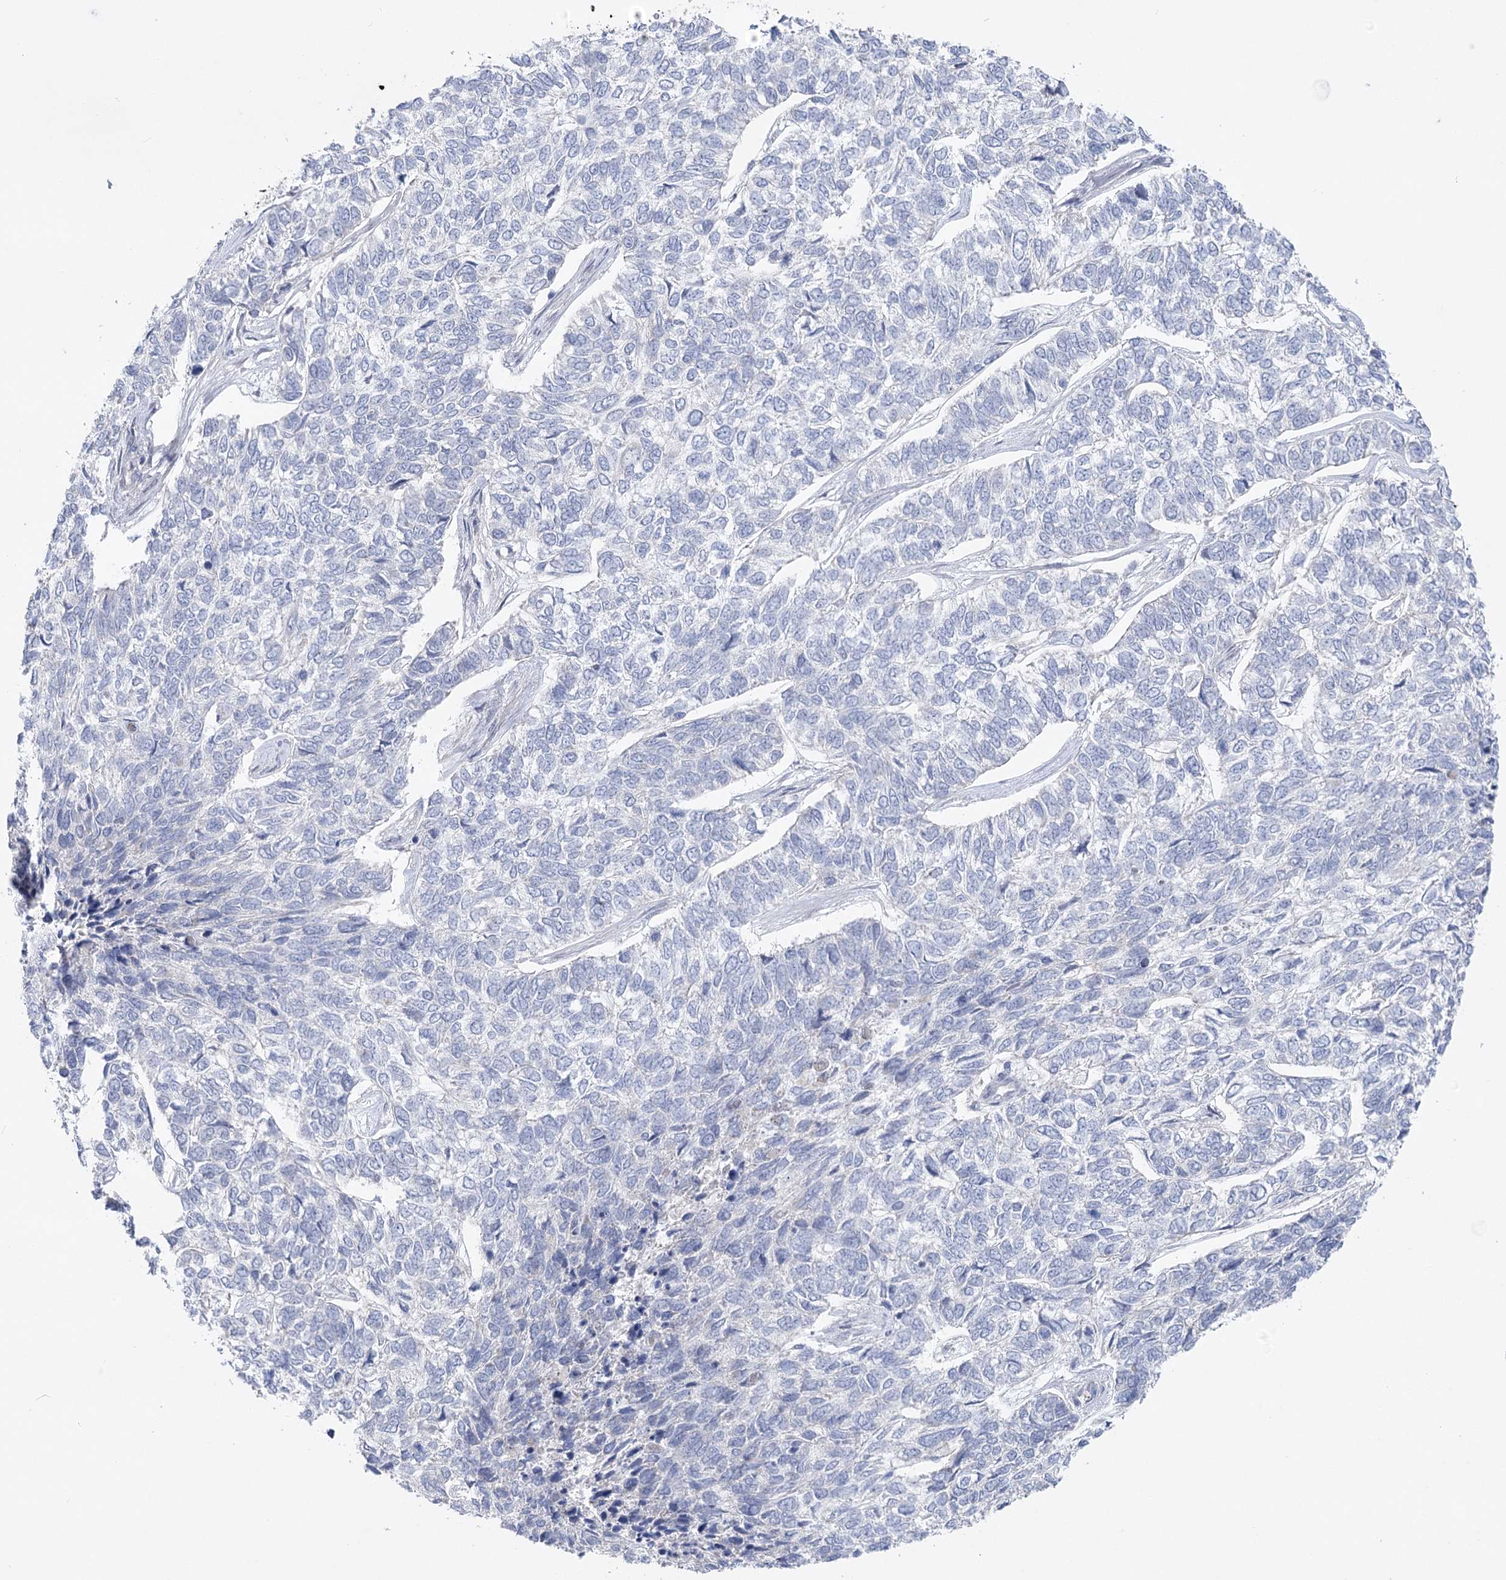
{"staining": {"intensity": "negative", "quantity": "none", "location": "none"}, "tissue": "skin cancer", "cell_type": "Tumor cells", "image_type": "cancer", "snomed": [{"axis": "morphology", "description": "Basal cell carcinoma"}, {"axis": "topography", "description": "Skin"}], "caption": "IHC of human skin cancer exhibits no expression in tumor cells.", "gene": "SCN11A", "patient": {"sex": "female", "age": 65}}